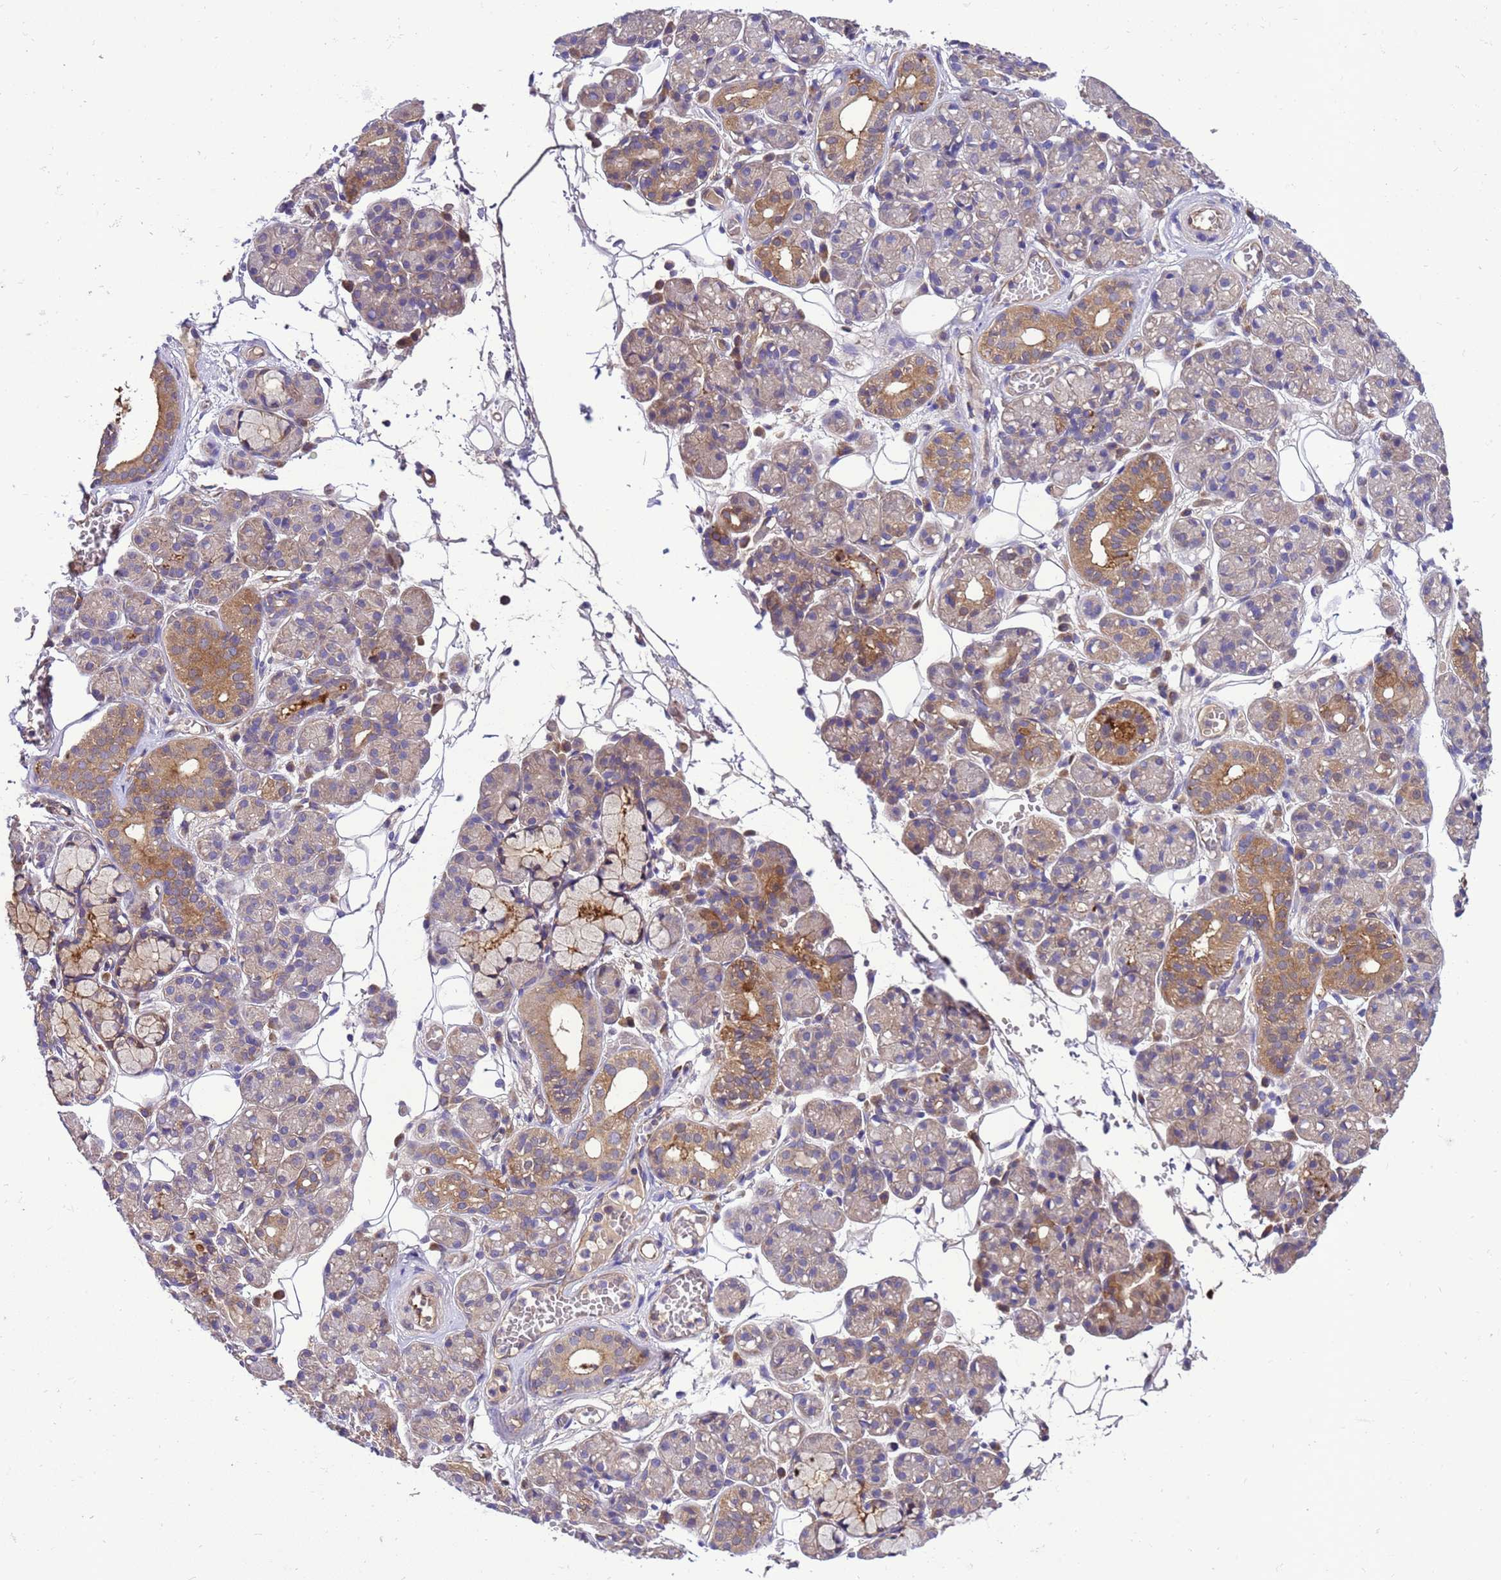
{"staining": {"intensity": "moderate", "quantity": "25%-75%", "location": "cytoplasmic/membranous"}, "tissue": "salivary gland", "cell_type": "Glandular cells", "image_type": "normal", "snomed": [{"axis": "morphology", "description": "Normal tissue, NOS"}, {"axis": "topography", "description": "Salivary gland"}], "caption": "The image displays a brown stain indicating the presence of a protein in the cytoplasmic/membranous of glandular cells in salivary gland.", "gene": "RABEP2", "patient": {"sex": "male", "age": 63}}